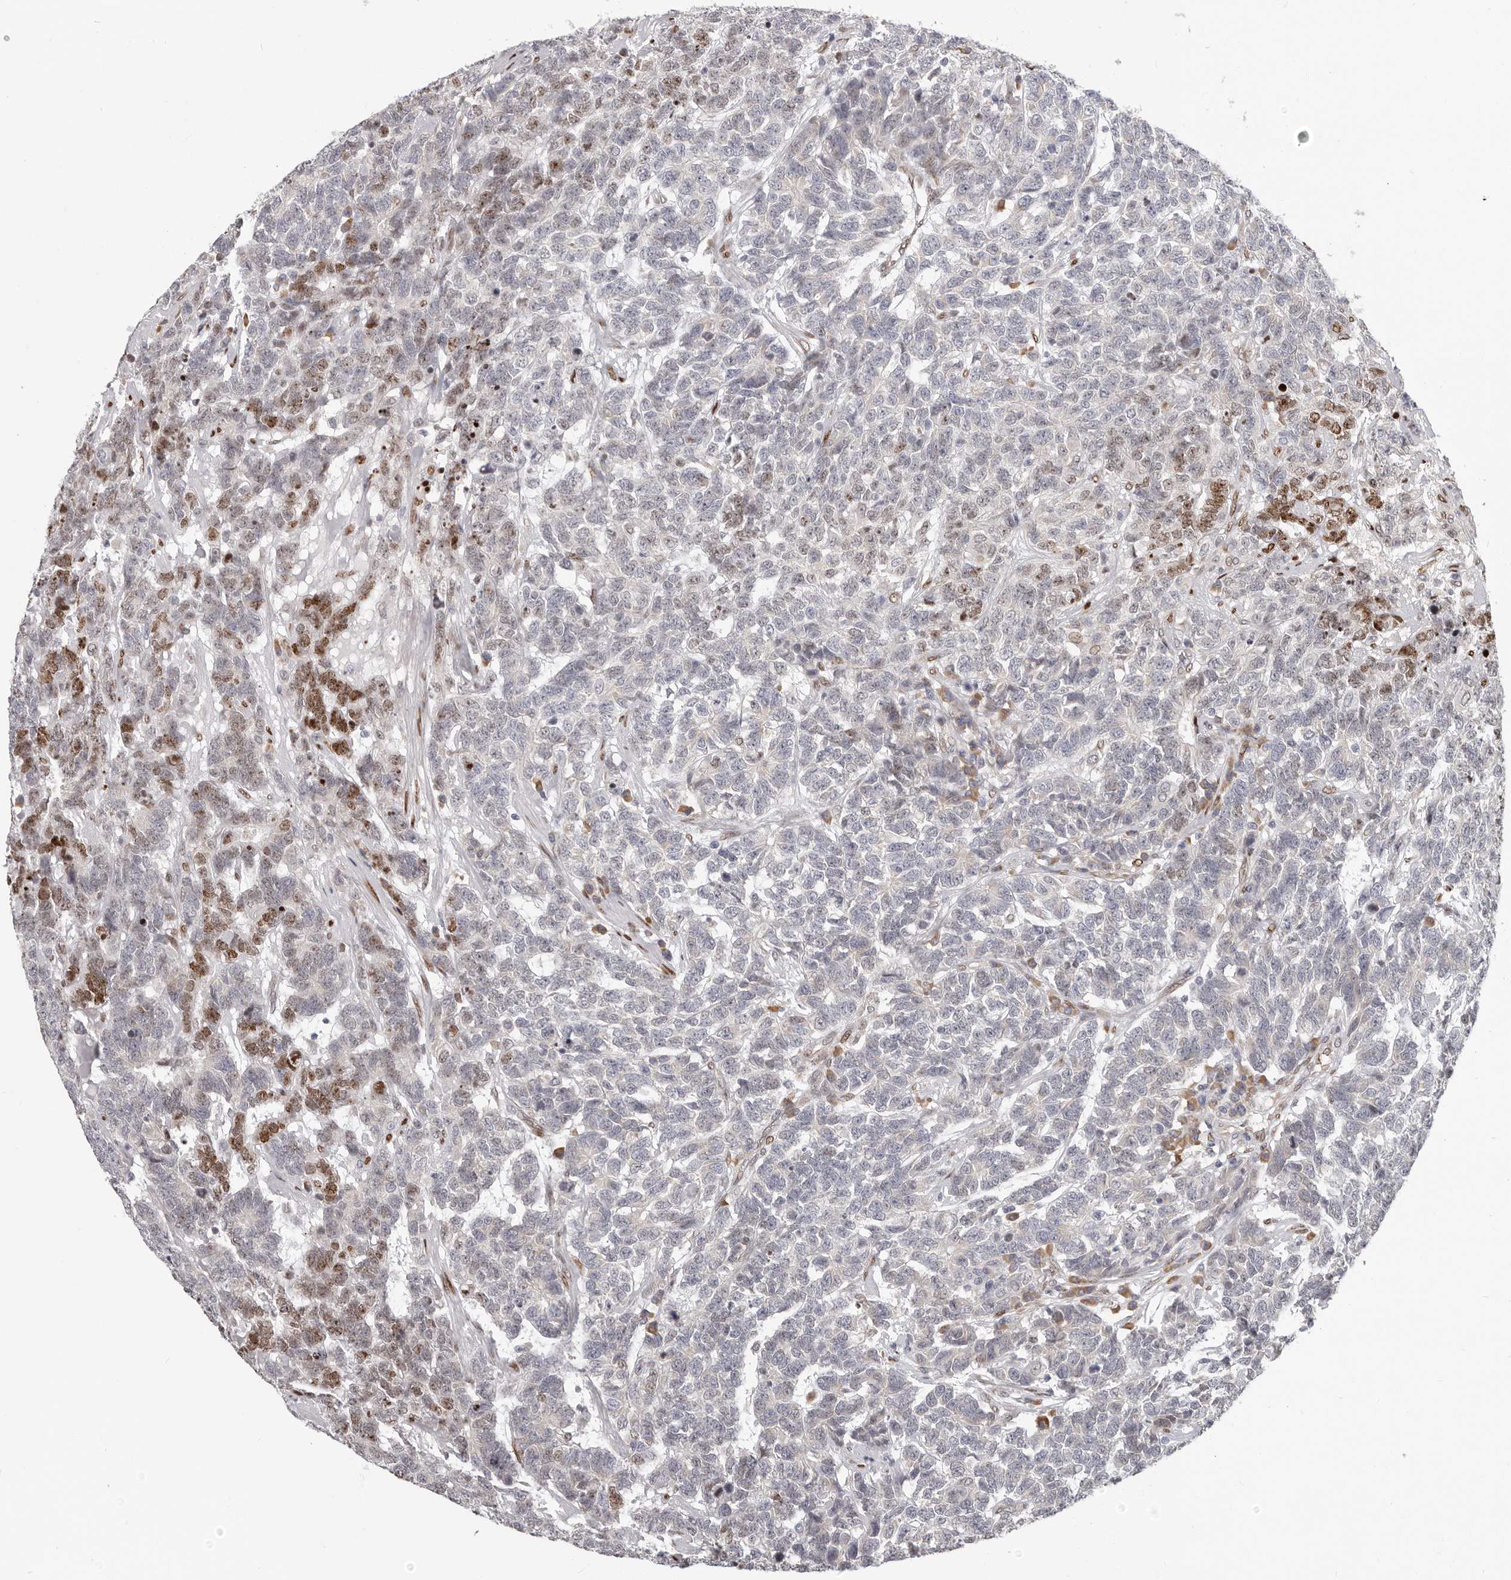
{"staining": {"intensity": "moderate", "quantity": "<25%", "location": "nuclear"}, "tissue": "testis cancer", "cell_type": "Tumor cells", "image_type": "cancer", "snomed": [{"axis": "morphology", "description": "Carcinoma, Embryonal, NOS"}, {"axis": "topography", "description": "Testis"}], "caption": "Testis cancer (embryonal carcinoma) stained for a protein demonstrates moderate nuclear positivity in tumor cells. The staining was performed using DAB, with brown indicating positive protein expression. Nuclei are stained blue with hematoxylin.", "gene": "SRP19", "patient": {"sex": "male", "age": 26}}